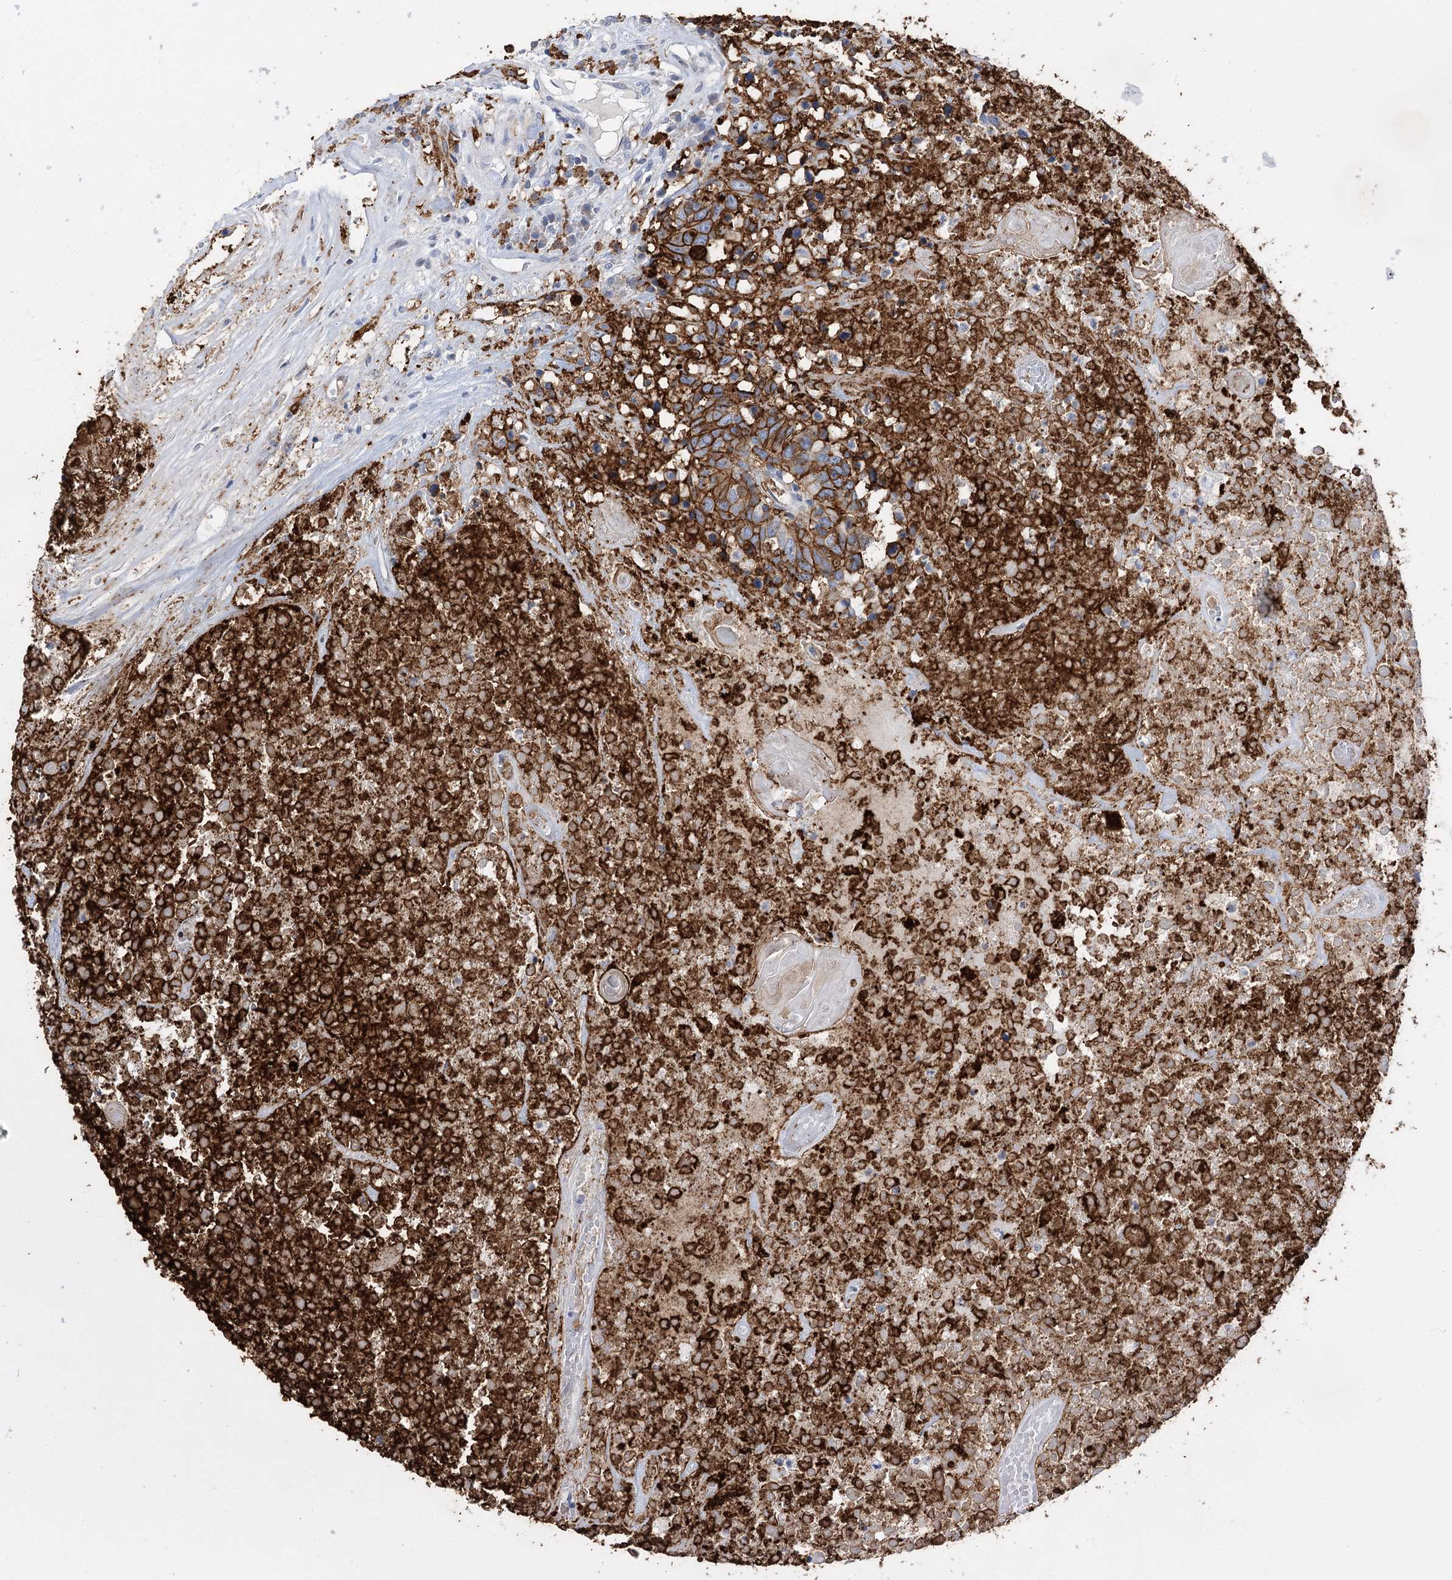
{"staining": {"intensity": "moderate", "quantity": ">75%", "location": "cytoplasmic/membranous"}, "tissue": "head and neck cancer", "cell_type": "Tumor cells", "image_type": "cancer", "snomed": [{"axis": "morphology", "description": "Squamous cell carcinoma, NOS"}, {"axis": "topography", "description": "Head-Neck"}], "caption": "Human squamous cell carcinoma (head and neck) stained with a brown dye reveals moderate cytoplasmic/membranous positive expression in about >75% of tumor cells.", "gene": "PIWIL4", "patient": {"sex": "male", "age": 66}}